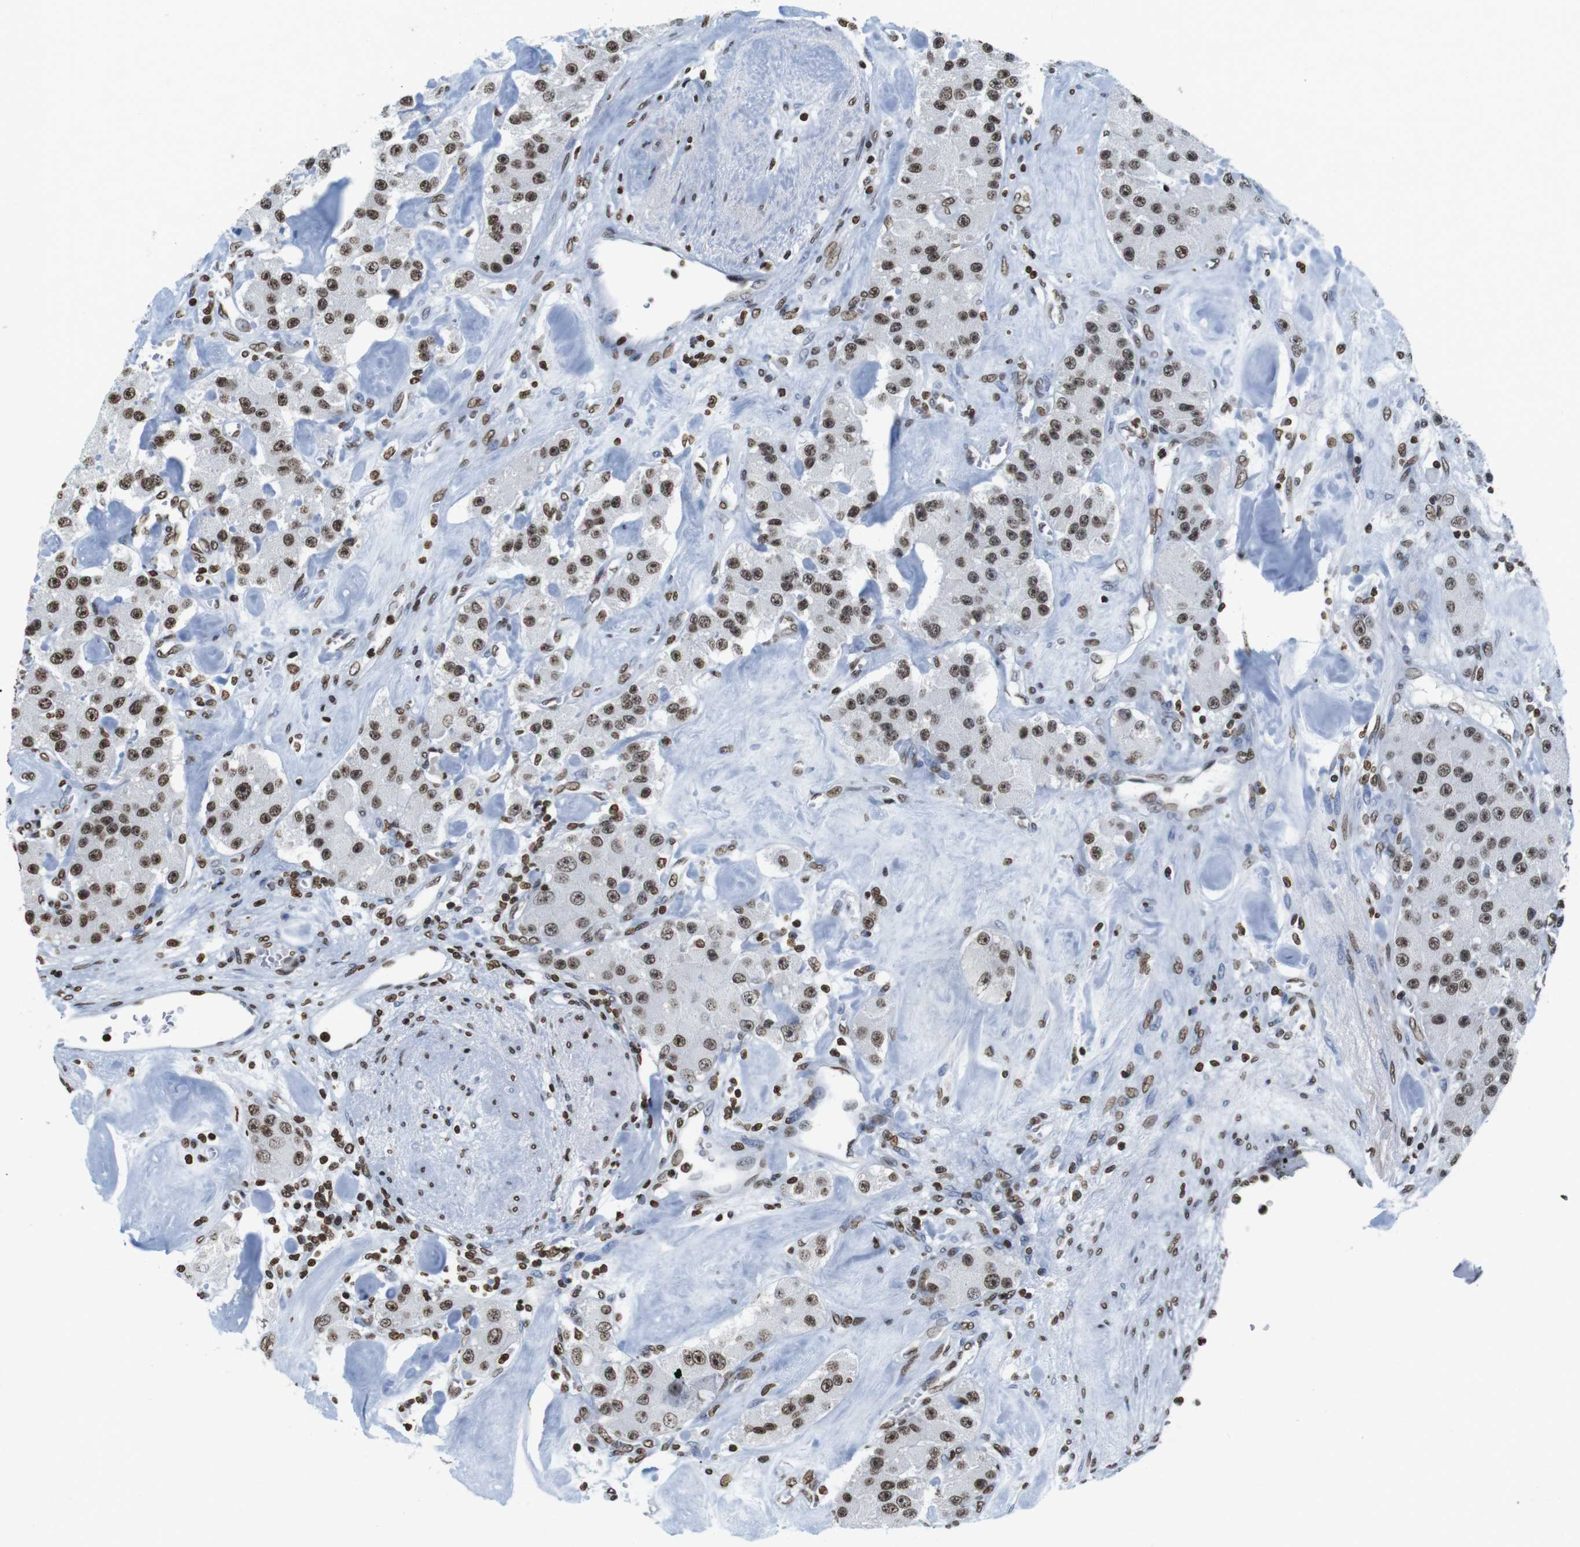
{"staining": {"intensity": "moderate", "quantity": ">75%", "location": "nuclear"}, "tissue": "carcinoid", "cell_type": "Tumor cells", "image_type": "cancer", "snomed": [{"axis": "morphology", "description": "Carcinoid, malignant, NOS"}, {"axis": "topography", "description": "Pancreas"}], "caption": "Carcinoid stained with DAB IHC displays medium levels of moderate nuclear staining in about >75% of tumor cells.", "gene": "BSX", "patient": {"sex": "male", "age": 41}}